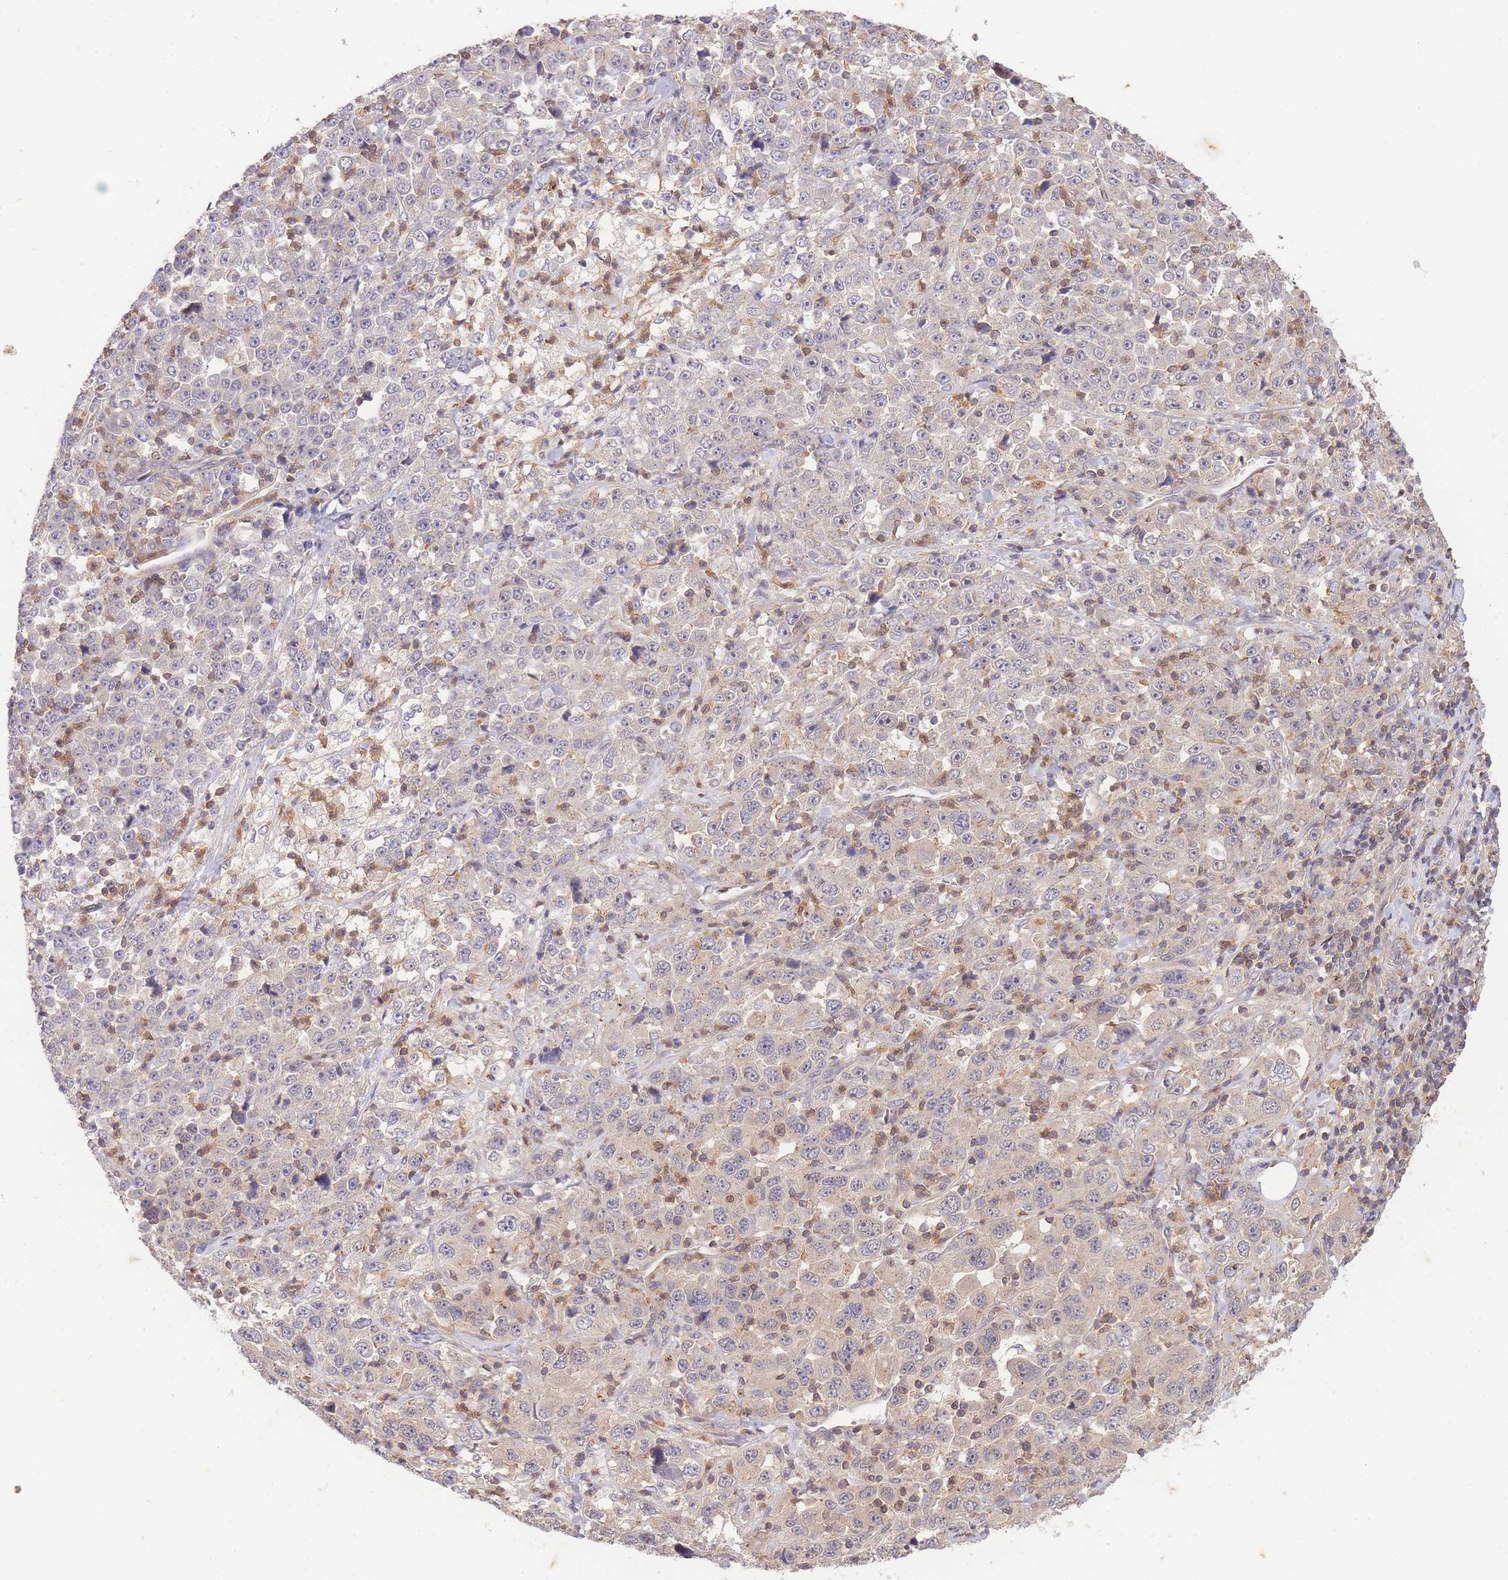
{"staining": {"intensity": "negative", "quantity": "none", "location": "none"}, "tissue": "stomach cancer", "cell_type": "Tumor cells", "image_type": "cancer", "snomed": [{"axis": "morphology", "description": "Normal tissue, NOS"}, {"axis": "morphology", "description": "Adenocarcinoma, NOS"}, {"axis": "topography", "description": "Stomach, upper"}, {"axis": "topography", "description": "Stomach"}], "caption": "Protein analysis of adenocarcinoma (stomach) shows no significant positivity in tumor cells.", "gene": "ST8SIA4", "patient": {"sex": "male", "age": 59}}